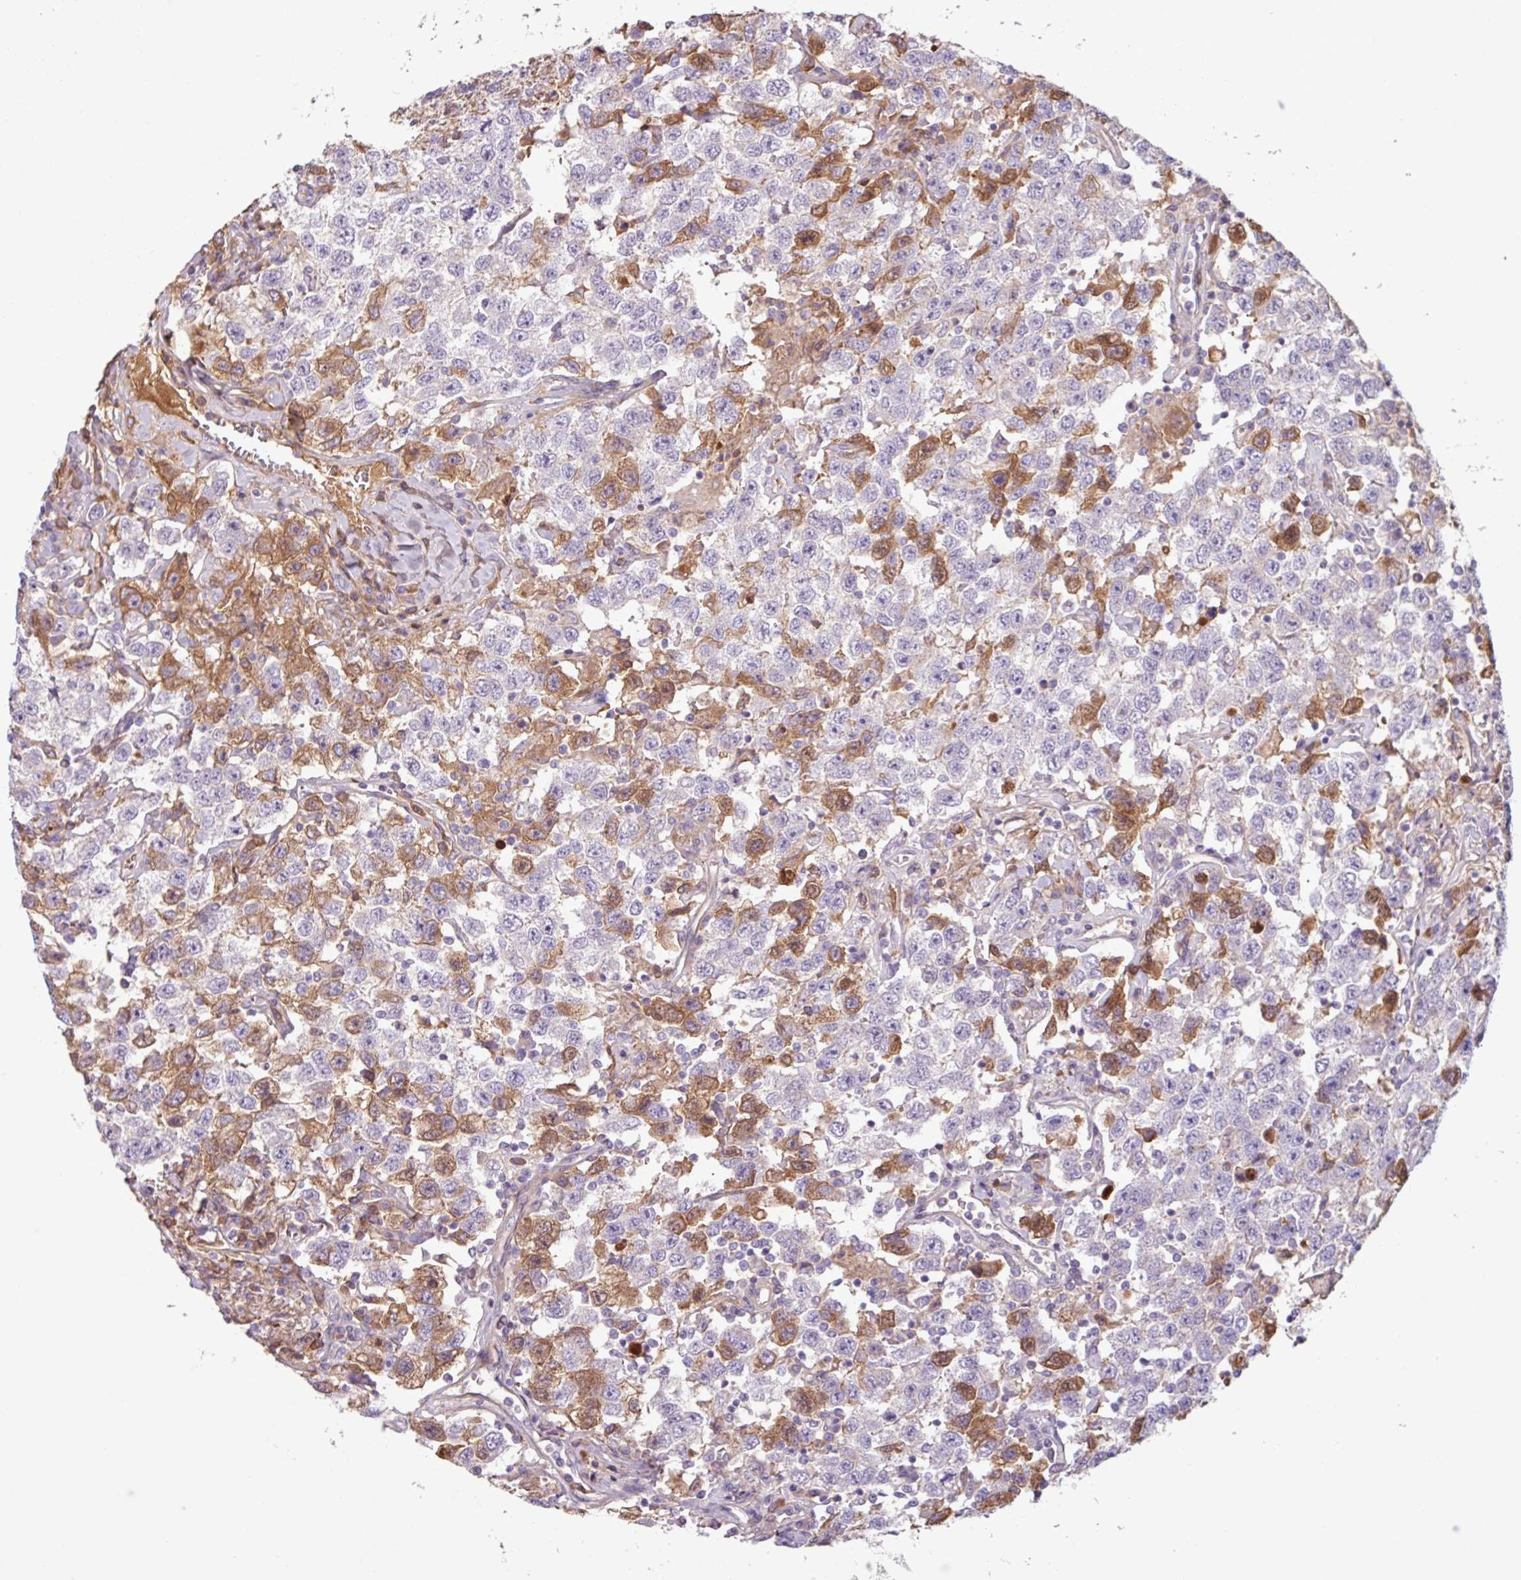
{"staining": {"intensity": "moderate", "quantity": "<25%", "location": "cytoplasmic/membranous"}, "tissue": "testis cancer", "cell_type": "Tumor cells", "image_type": "cancer", "snomed": [{"axis": "morphology", "description": "Seminoma, NOS"}, {"axis": "topography", "description": "Testis"}], "caption": "Tumor cells demonstrate low levels of moderate cytoplasmic/membranous staining in approximately <25% of cells in testis cancer.", "gene": "C4B", "patient": {"sex": "male", "age": 41}}